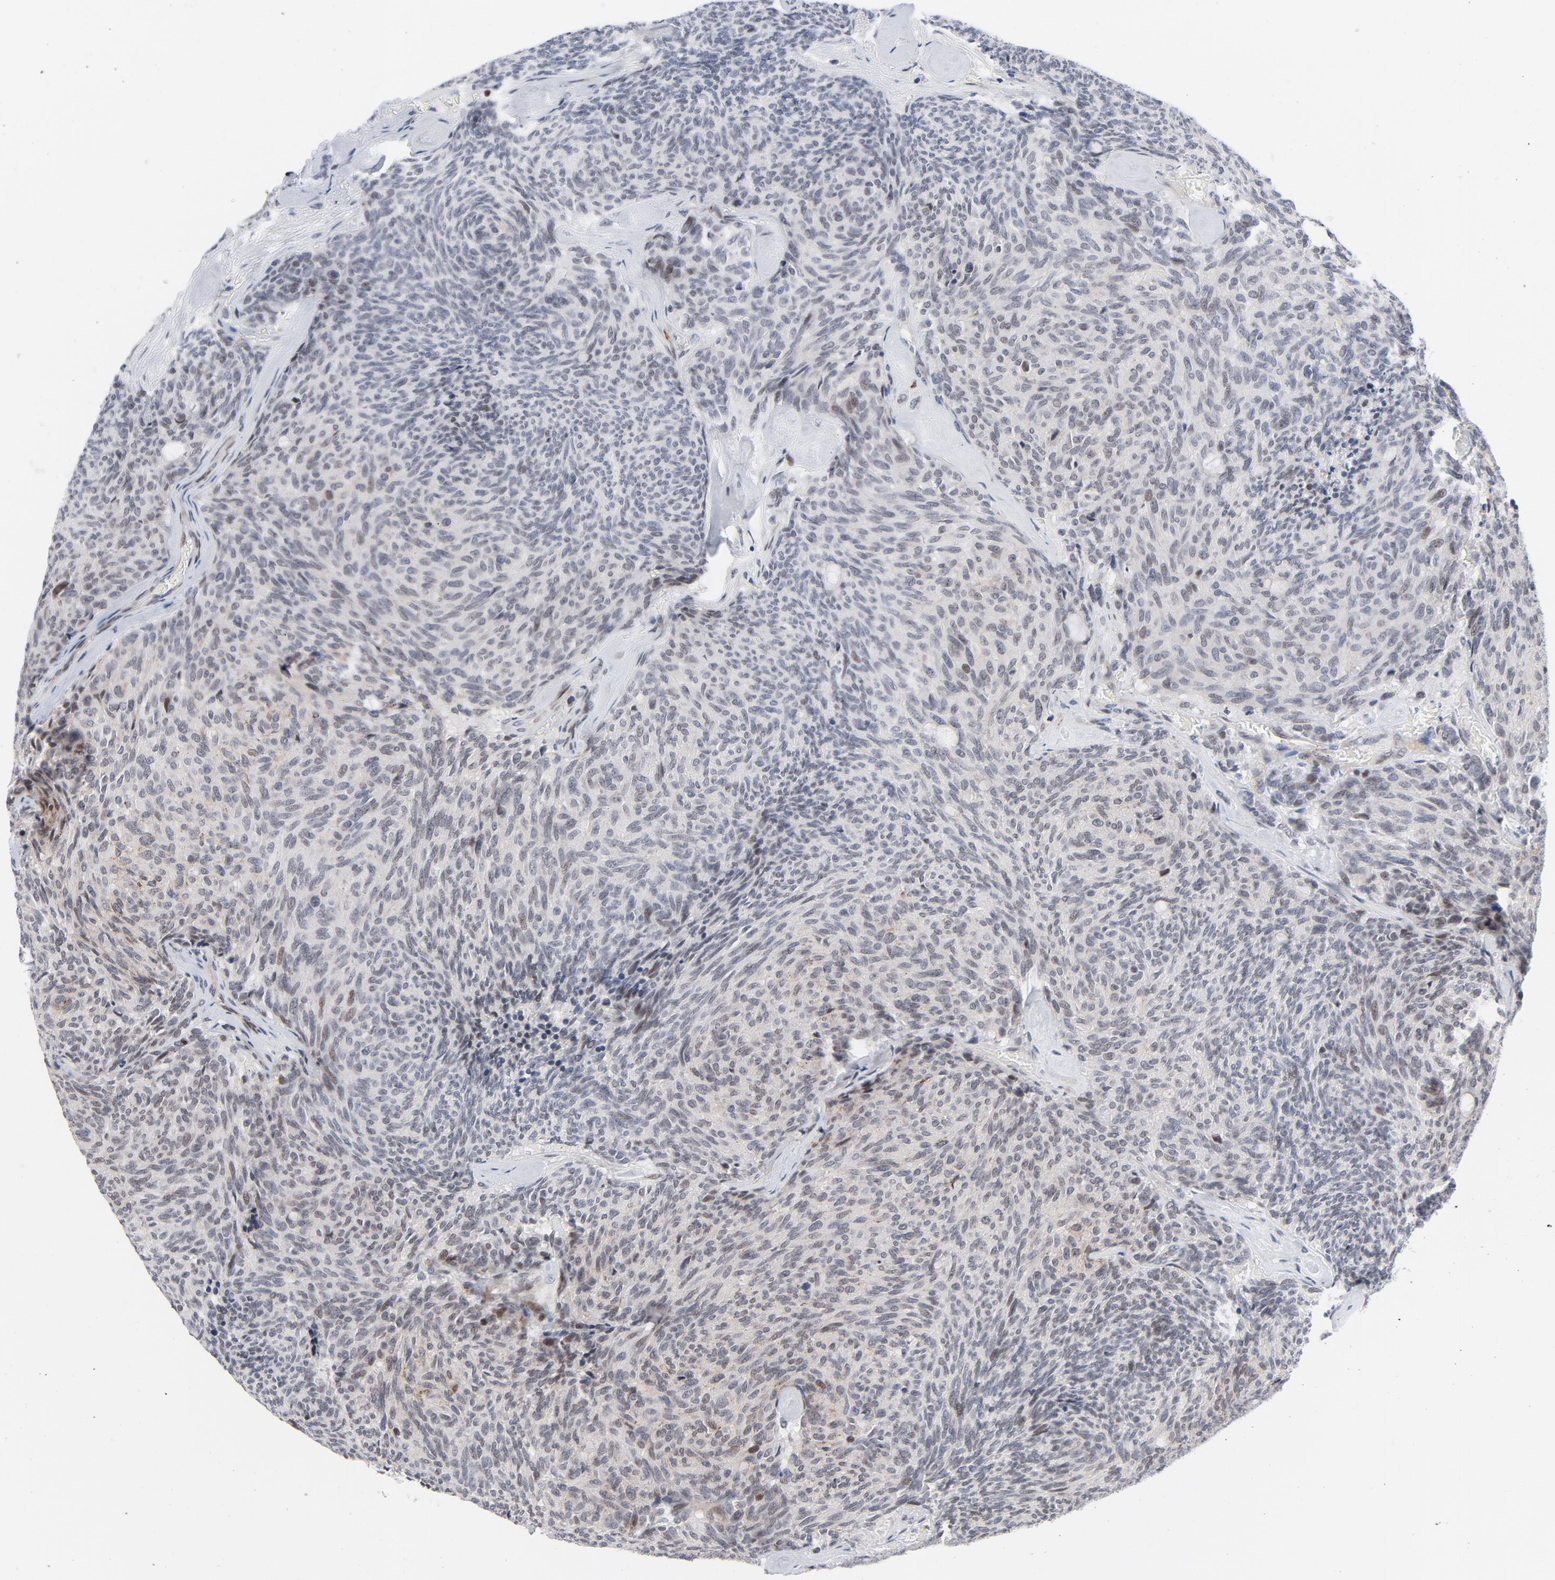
{"staining": {"intensity": "weak", "quantity": "<25%", "location": "nuclear"}, "tissue": "carcinoid", "cell_type": "Tumor cells", "image_type": "cancer", "snomed": [{"axis": "morphology", "description": "Carcinoid, malignant, NOS"}, {"axis": "topography", "description": "Pancreas"}], "caption": "DAB (3,3'-diaminobenzidine) immunohistochemical staining of human carcinoid demonstrates no significant staining in tumor cells.", "gene": "NFIC", "patient": {"sex": "female", "age": 54}}